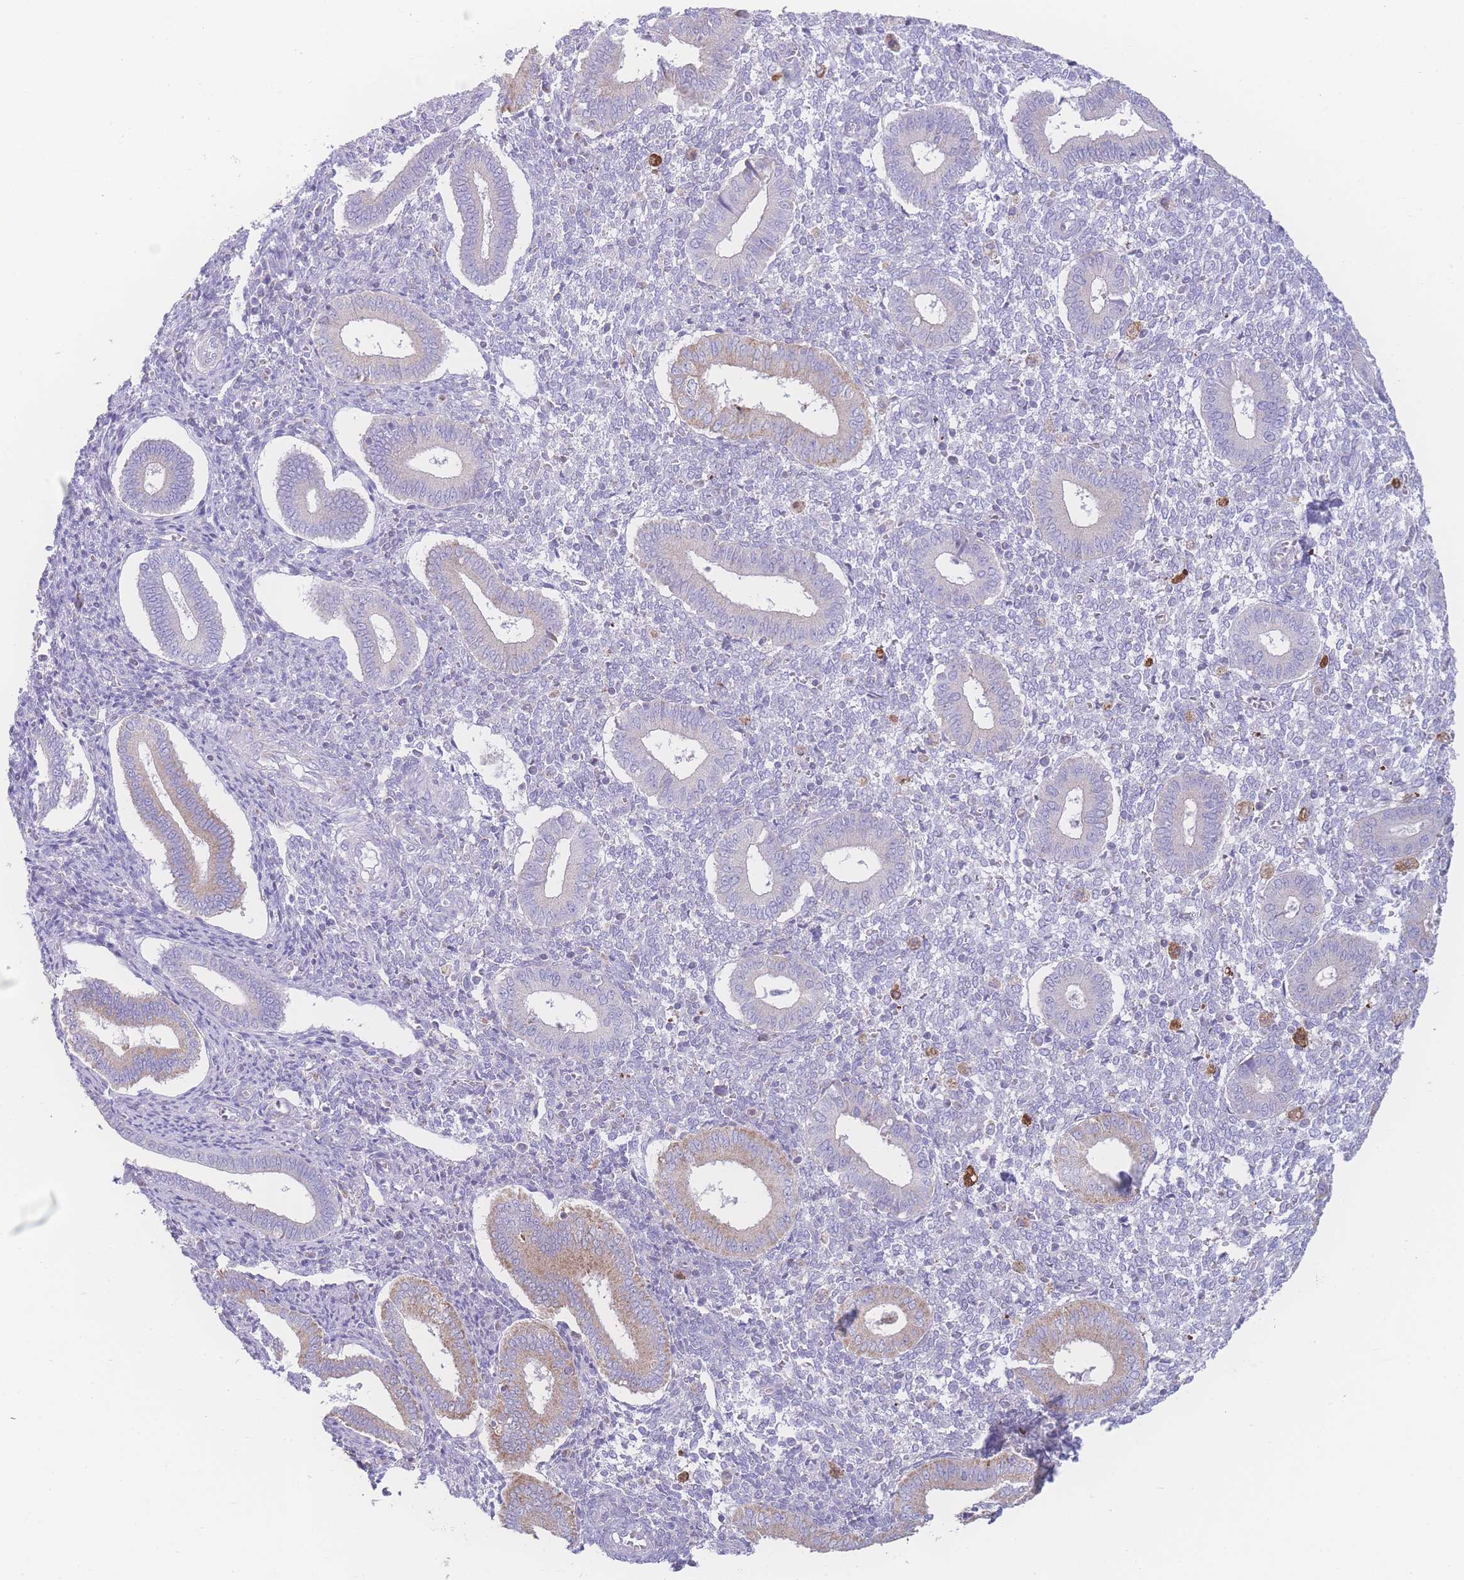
{"staining": {"intensity": "negative", "quantity": "none", "location": "none"}, "tissue": "endometrium", "cell_type": "Cells in endometrial stroma", "image_type": "normal", "snomed": [{"axis": "morphology", "description": "Normal tissue, NOS"}, {"axis": "topography", "description": "Endometrium"}], "caption": "This photomicrograph is of unremarkable endometrium stained with IHC to label a protein in brown with the nuclei are counter-stained blue. There is no expression in cells in endometrial stroma.", "gene": "NBEAL1", "patient": {"sex": "female", "age": 44}}